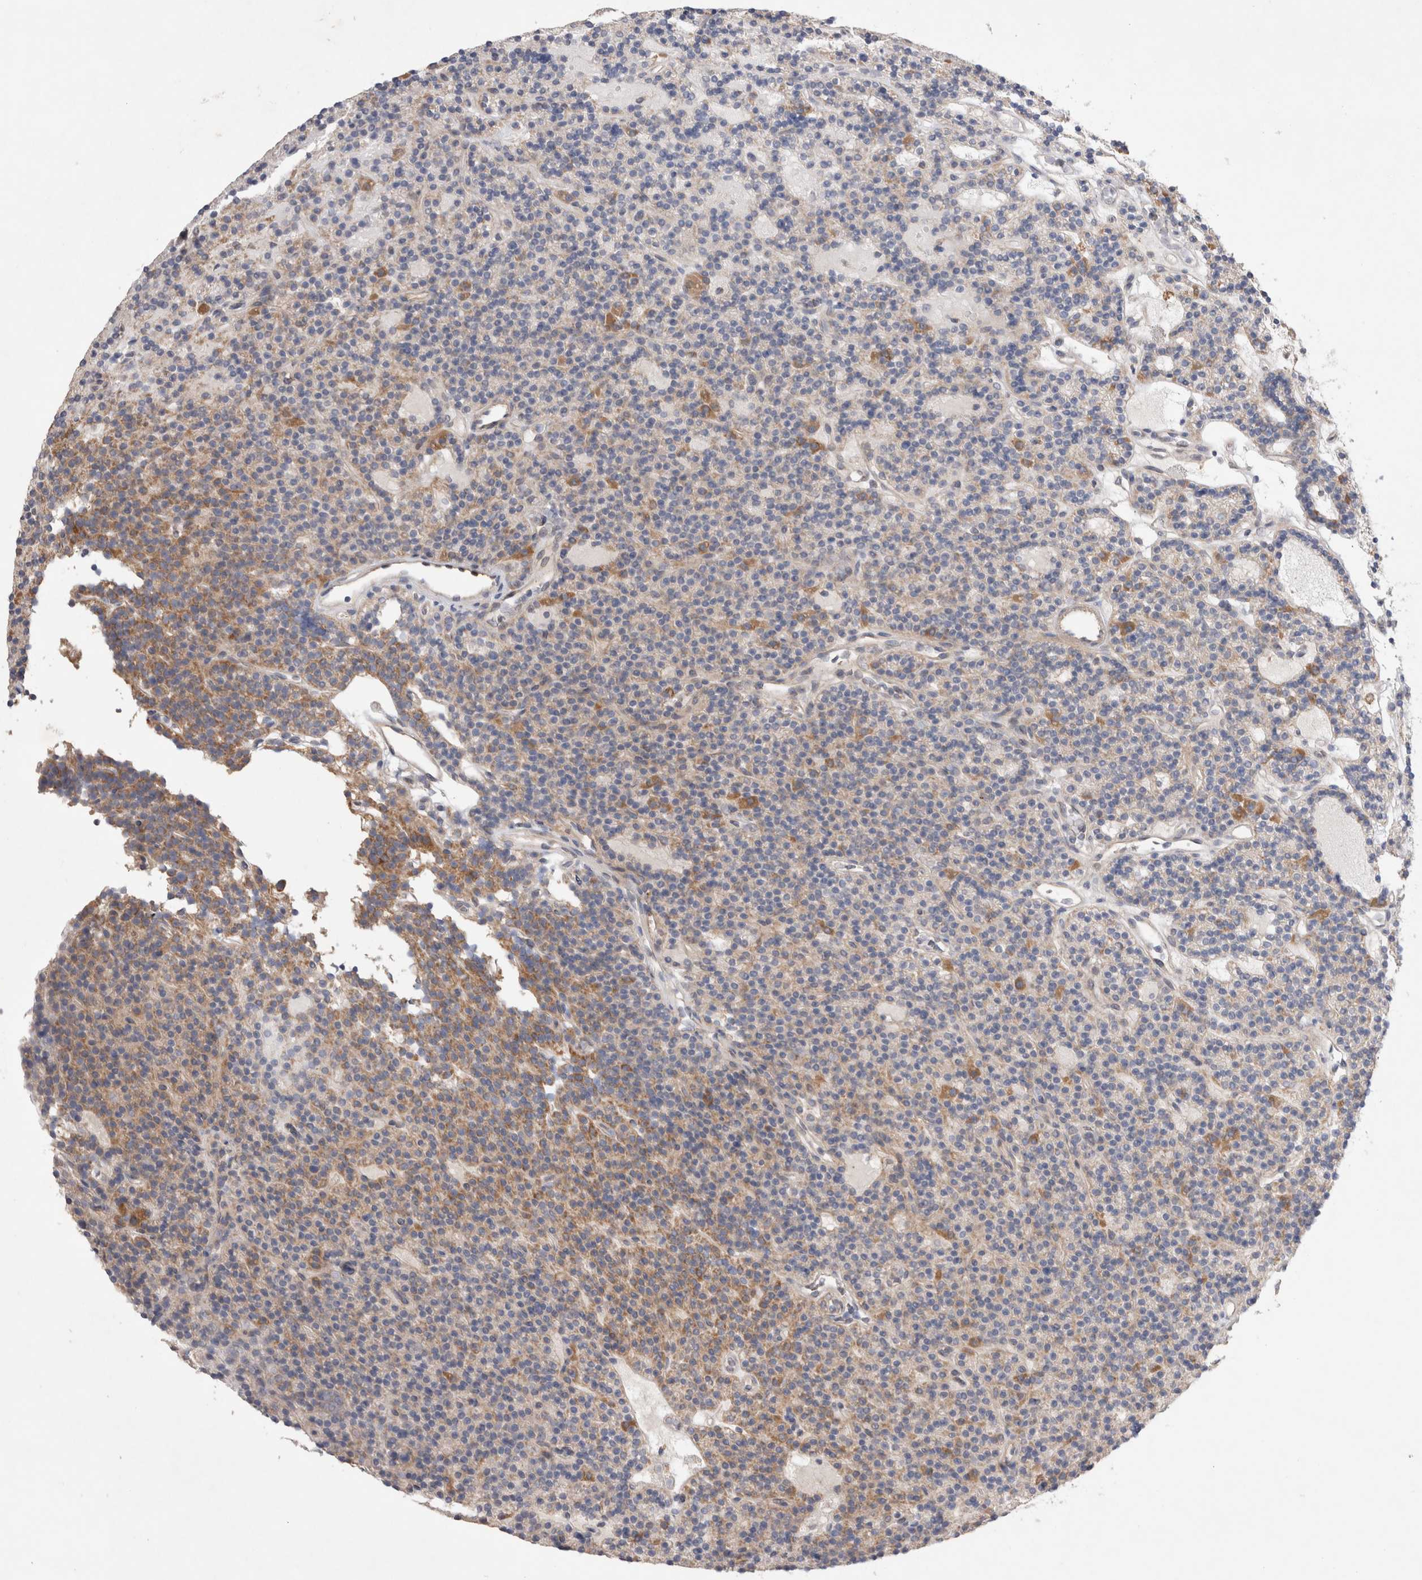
{"staining": {"intensity": "moderate", "quantity": "<25%", "location": "cytoplasmic/membranous"}, "tissue": "parathyroid gland", "cell_type": "Glandular cells", "image_type": "normal", "snomed": [{"axis": "morphology", "description": "Normal tissue, NOS"}, {"axis": "topography", "description": "Parathyroid gland"}], "caption": "Brown immunohistochemical staining in benign parathyroid gland shows moderate cytoplasmic/membranous expression in approximately <25% of glandular cells. (Stains: DAB (3,3'-diaminobenzidine) in brown, nuclei in blue, Microscopy: brightfield microscopy at high magnification).", "gene": "TBC1D16", "patient": {"sex": "male", "age": 75}}